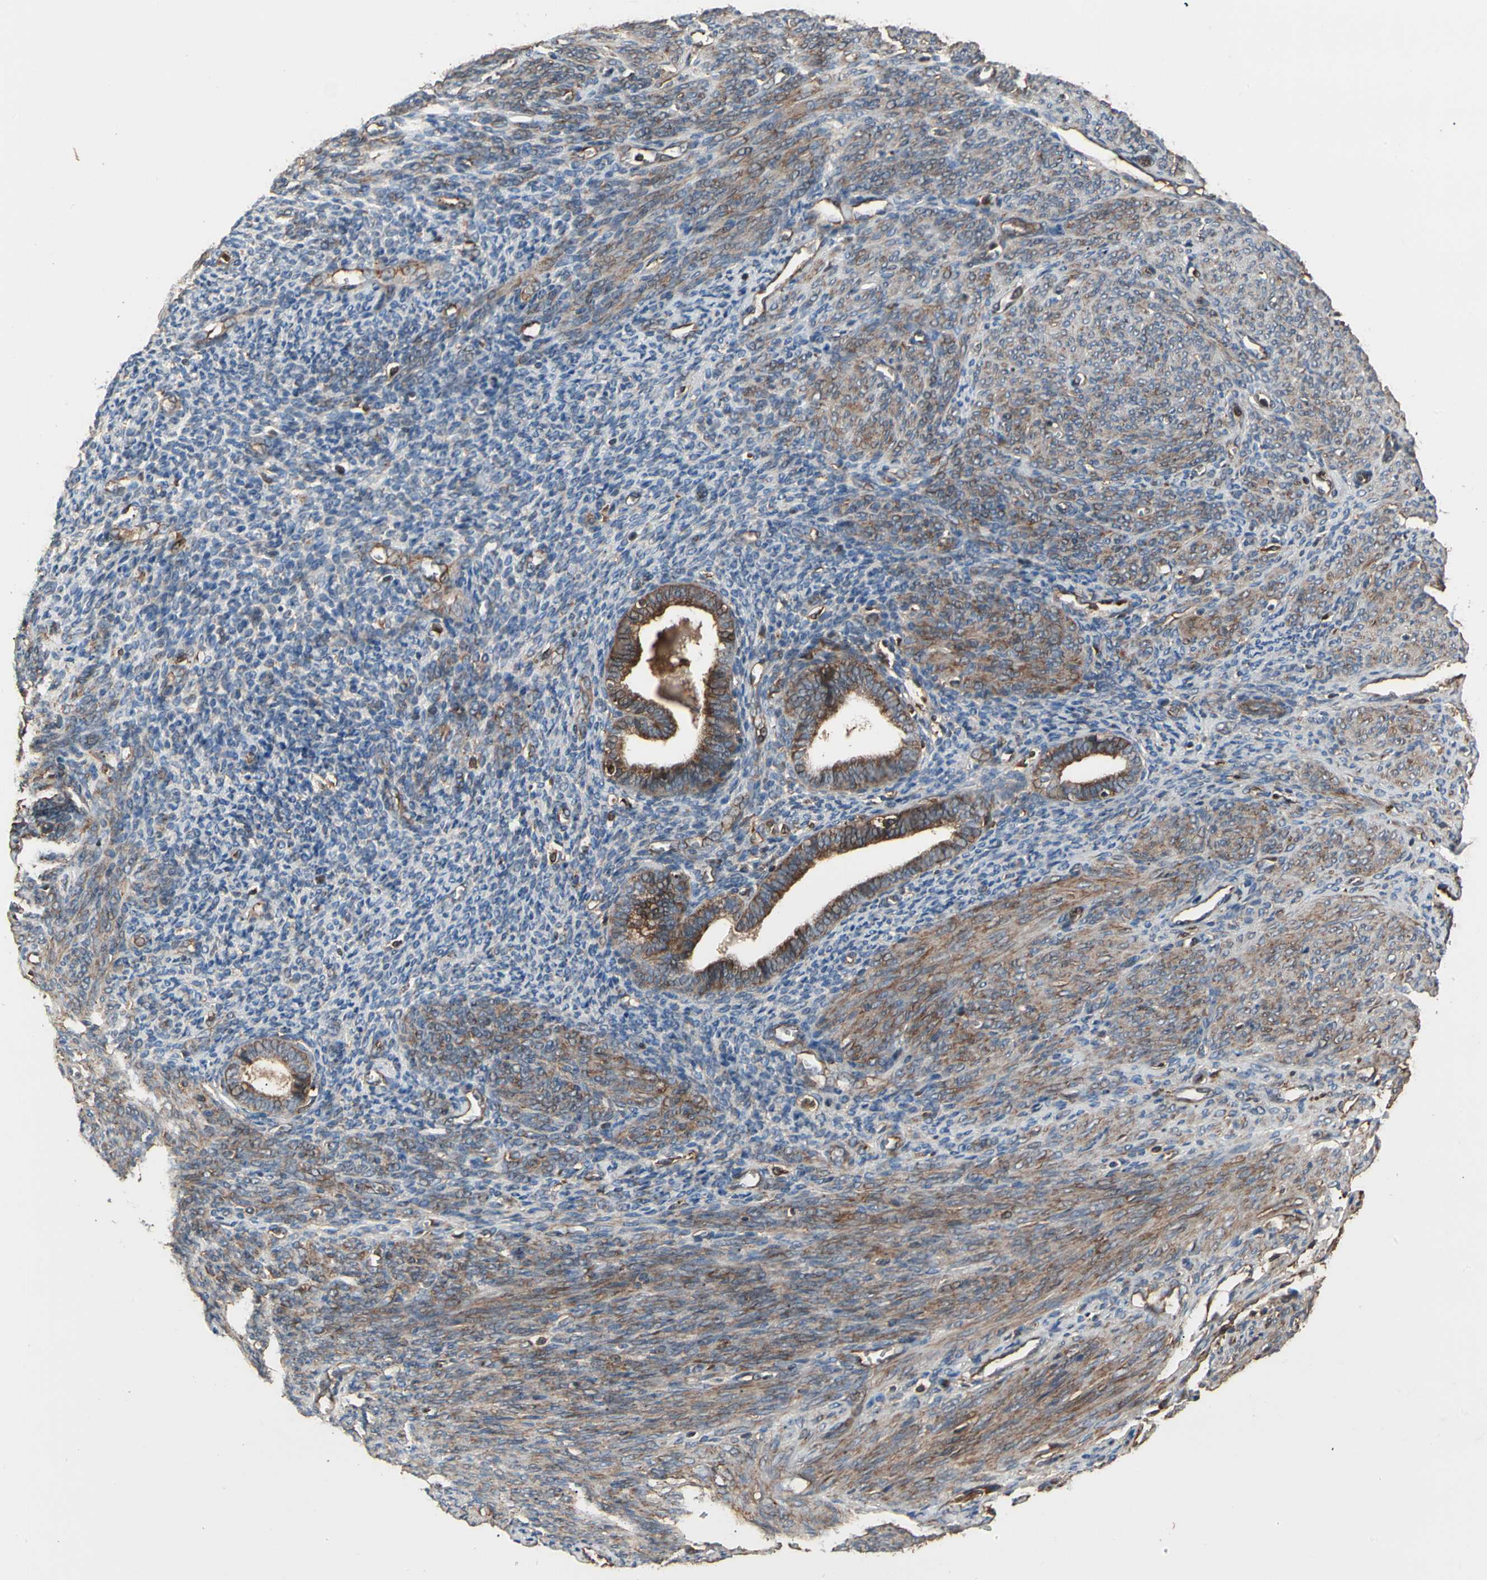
{"staining": {"intensity": "moderate", "quantity": "<25%", "location": "cytoplasmic/membranous"}, "tissue": "endometrium", "cell_type": "Cells in endometrial stroma", "image_type": "normal", "snomed": [{"axis": "morphology", "description": "Normal tissue, NOS"}, {"axis": "topography", "description": "Uterus"}], "caption": "IHC photomicrograph of unremarkable human endometrium stained for a protein (brown), which demonstrates low levels of moderate cytoplasmic/membranous expression in about <25% of cells in endometrial stroma.", "gene": "AGBL2", "patient": {"sex": "female", "age": 83}}